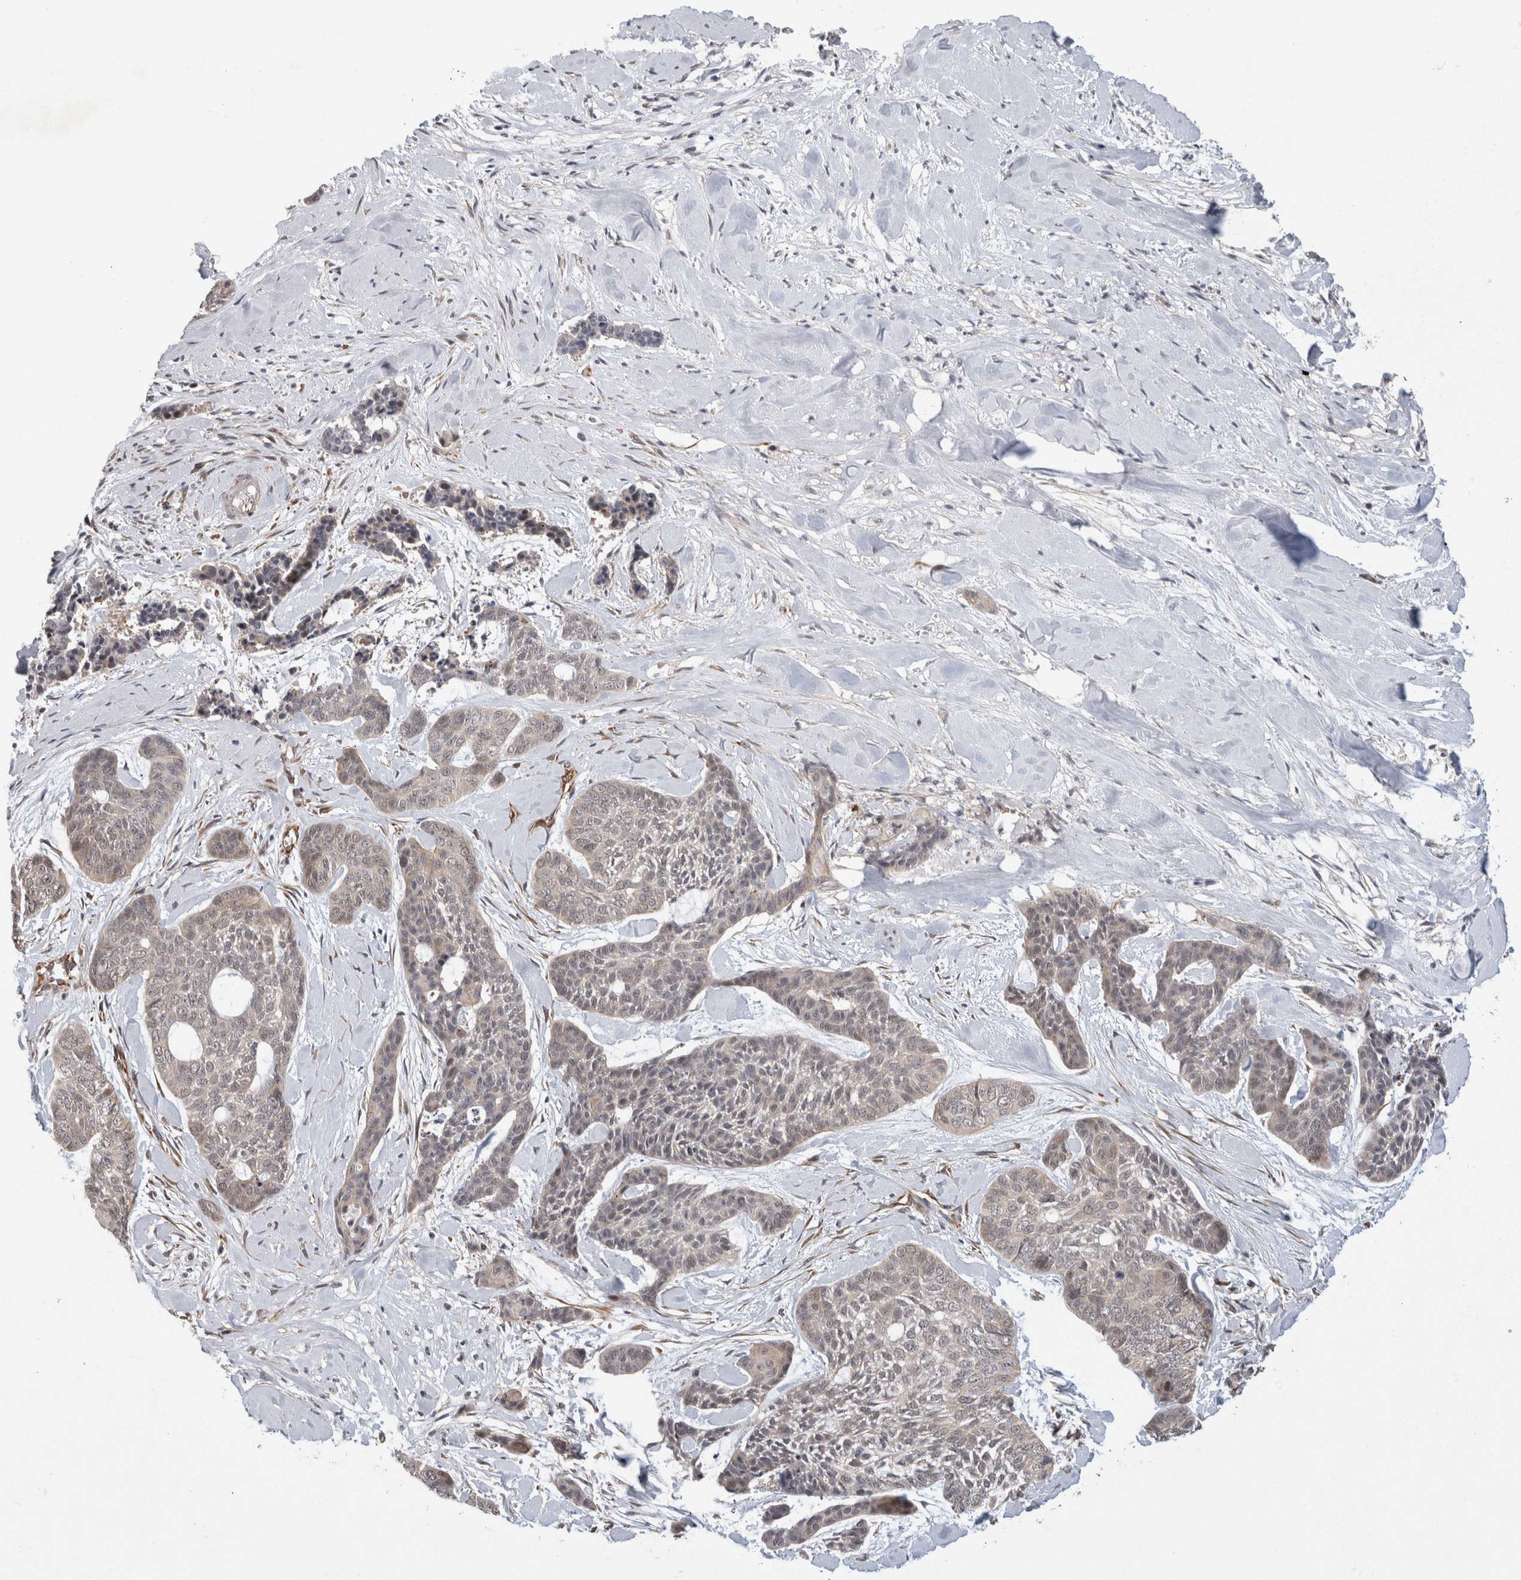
{"staining": {"intensity": "negative", "quantity": "none", "location": "none"}, "tissue": "skin cancer", "cell_type": "Tumor cells", "image_type": "cancer", "snomed": [{"axis": "morphology", "description": "Basal cell carcinoma"}, {"axis": "topography", "description": "Skin"}], "caption": "Tumor cells are negative for brown protein staining in skin cancer.", "gene": "CRISPLD1", "patient": {"sex": "female", "age": 64}}